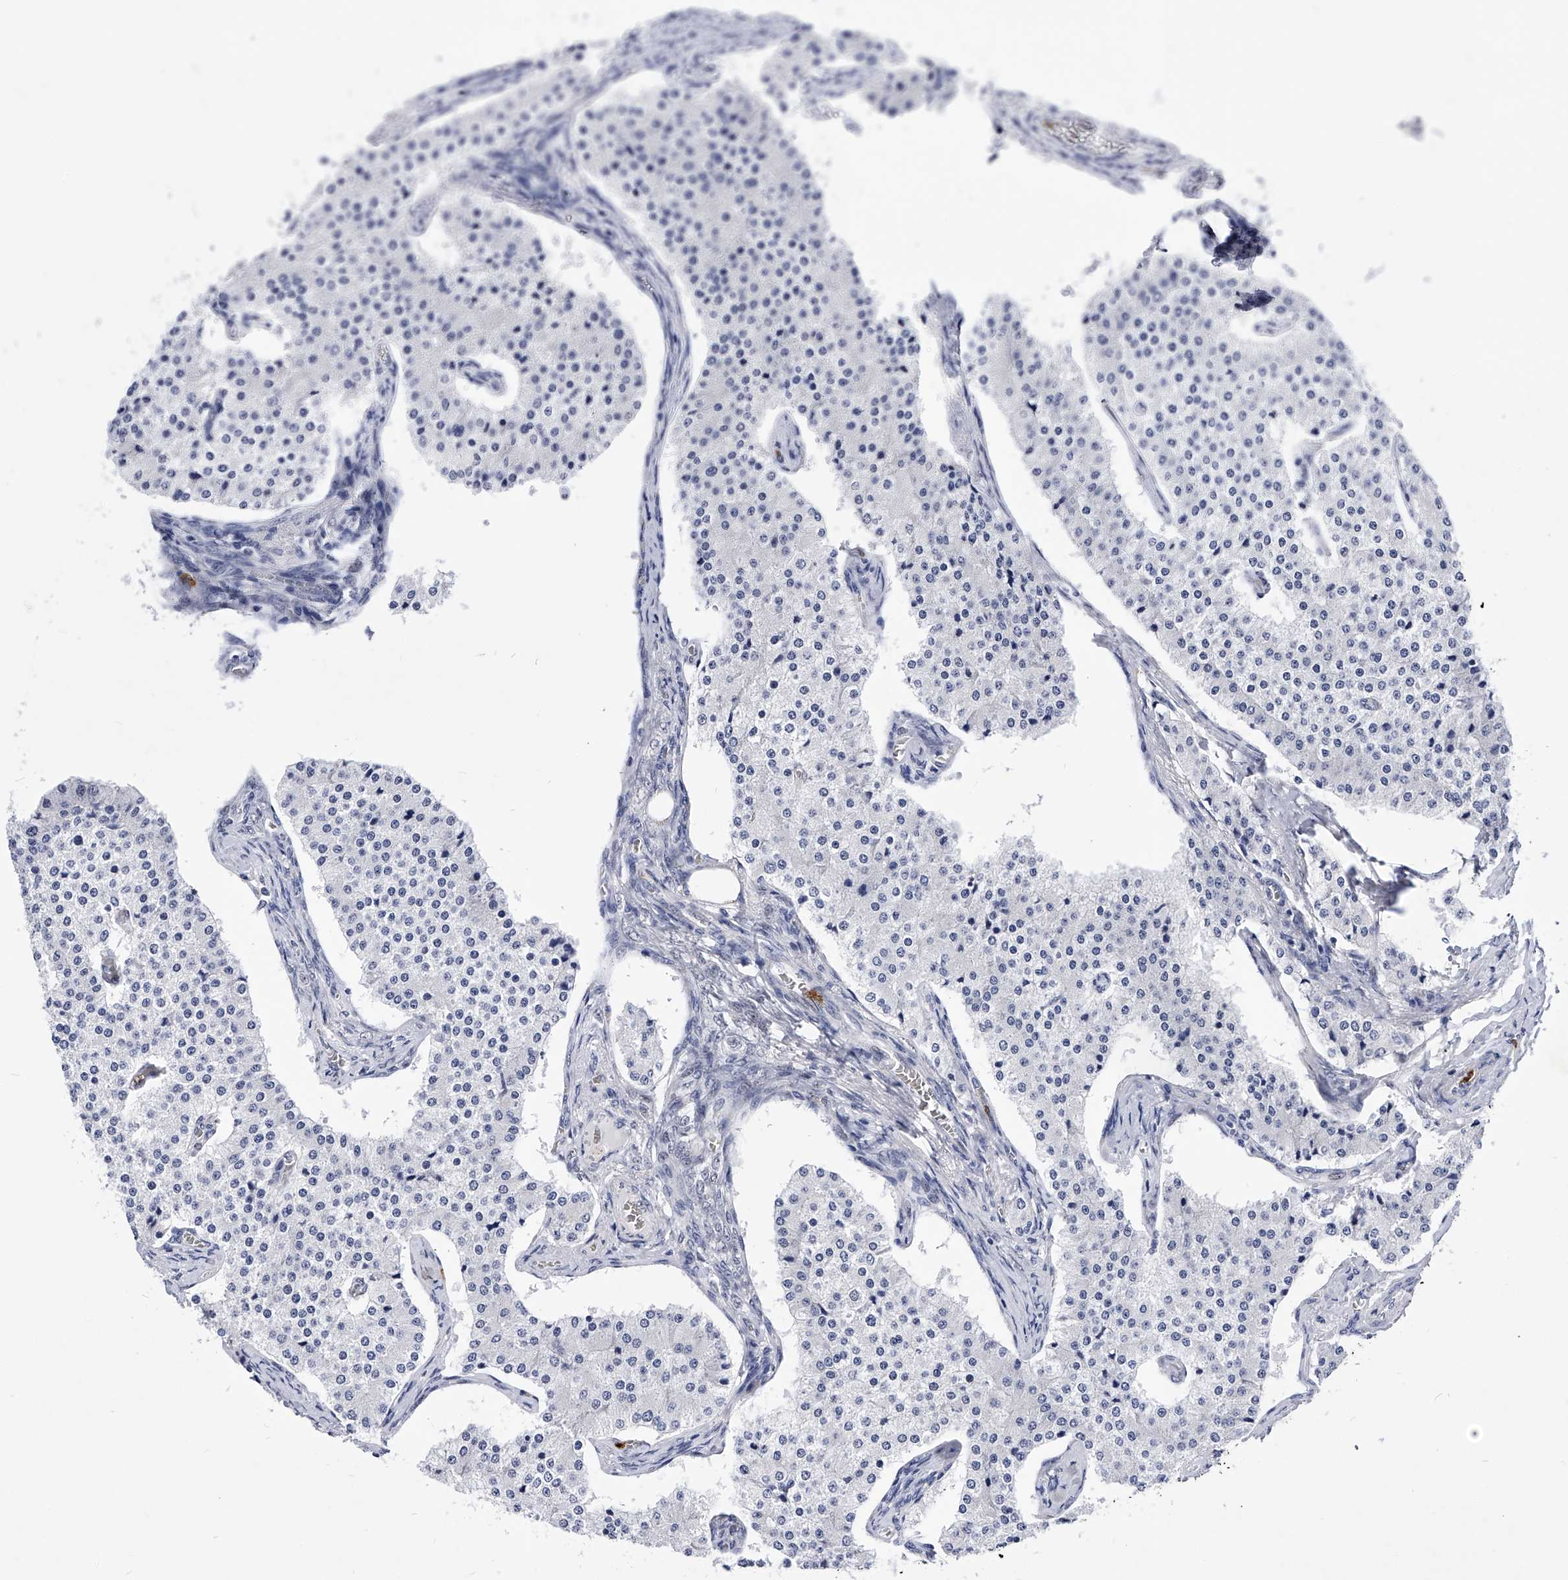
{"staining": {"intensity": "negative", "quantity": "none", "location": "none"}, "tissue": "carcinoid", "cell_type": "Tumor cells", "image_type": "cancer", "snomed": [{"axis": "morphology", "description": "Carcinoid, malignant, NOS"}, {"axis": "topography", "description": "Colon"}], "caption": "Immunohistochemistry of human carcinoid reveals no positivity in tumor cells.", "gene": "TESK2", "patient": {"sex": "female", "age": 52}}